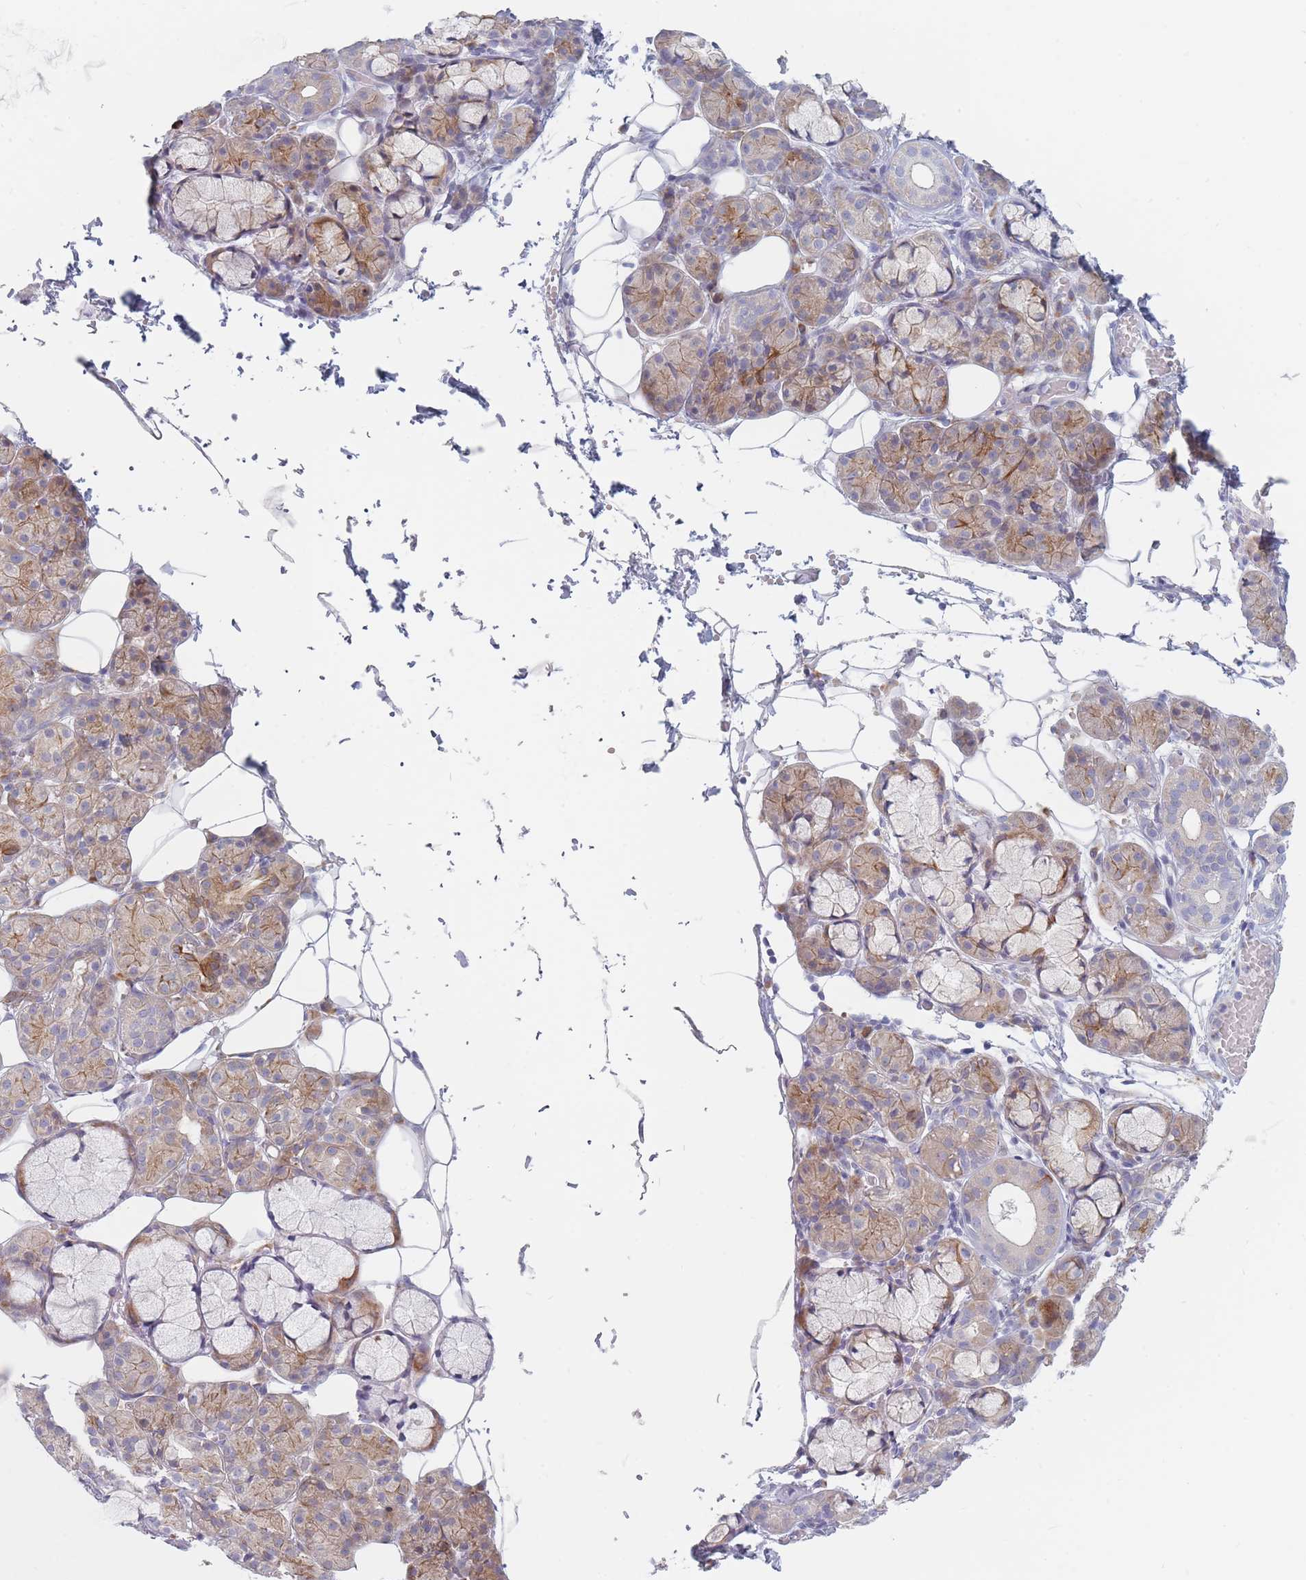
{"staining": {"intensity": "weak", "quantity": "25%-75%", "location": "cytoplasmic/membranous"}, "tissue": "salivary gland", "cell_type": "Glandular cells", "image_type": "normal", "snomed": [{"axis": "morphology", "description": "Normal tissue, NOS"}, {"axis": "topography", "description": "Salivary gland"}], "caption": "Weak cytoplasmic/membranous positivity is seen in approximately 25%-75% of glandular cells in unremarkable salivary gland.", "gene": "SPATS1", "patient": {"sex": "male", "age": 63}}